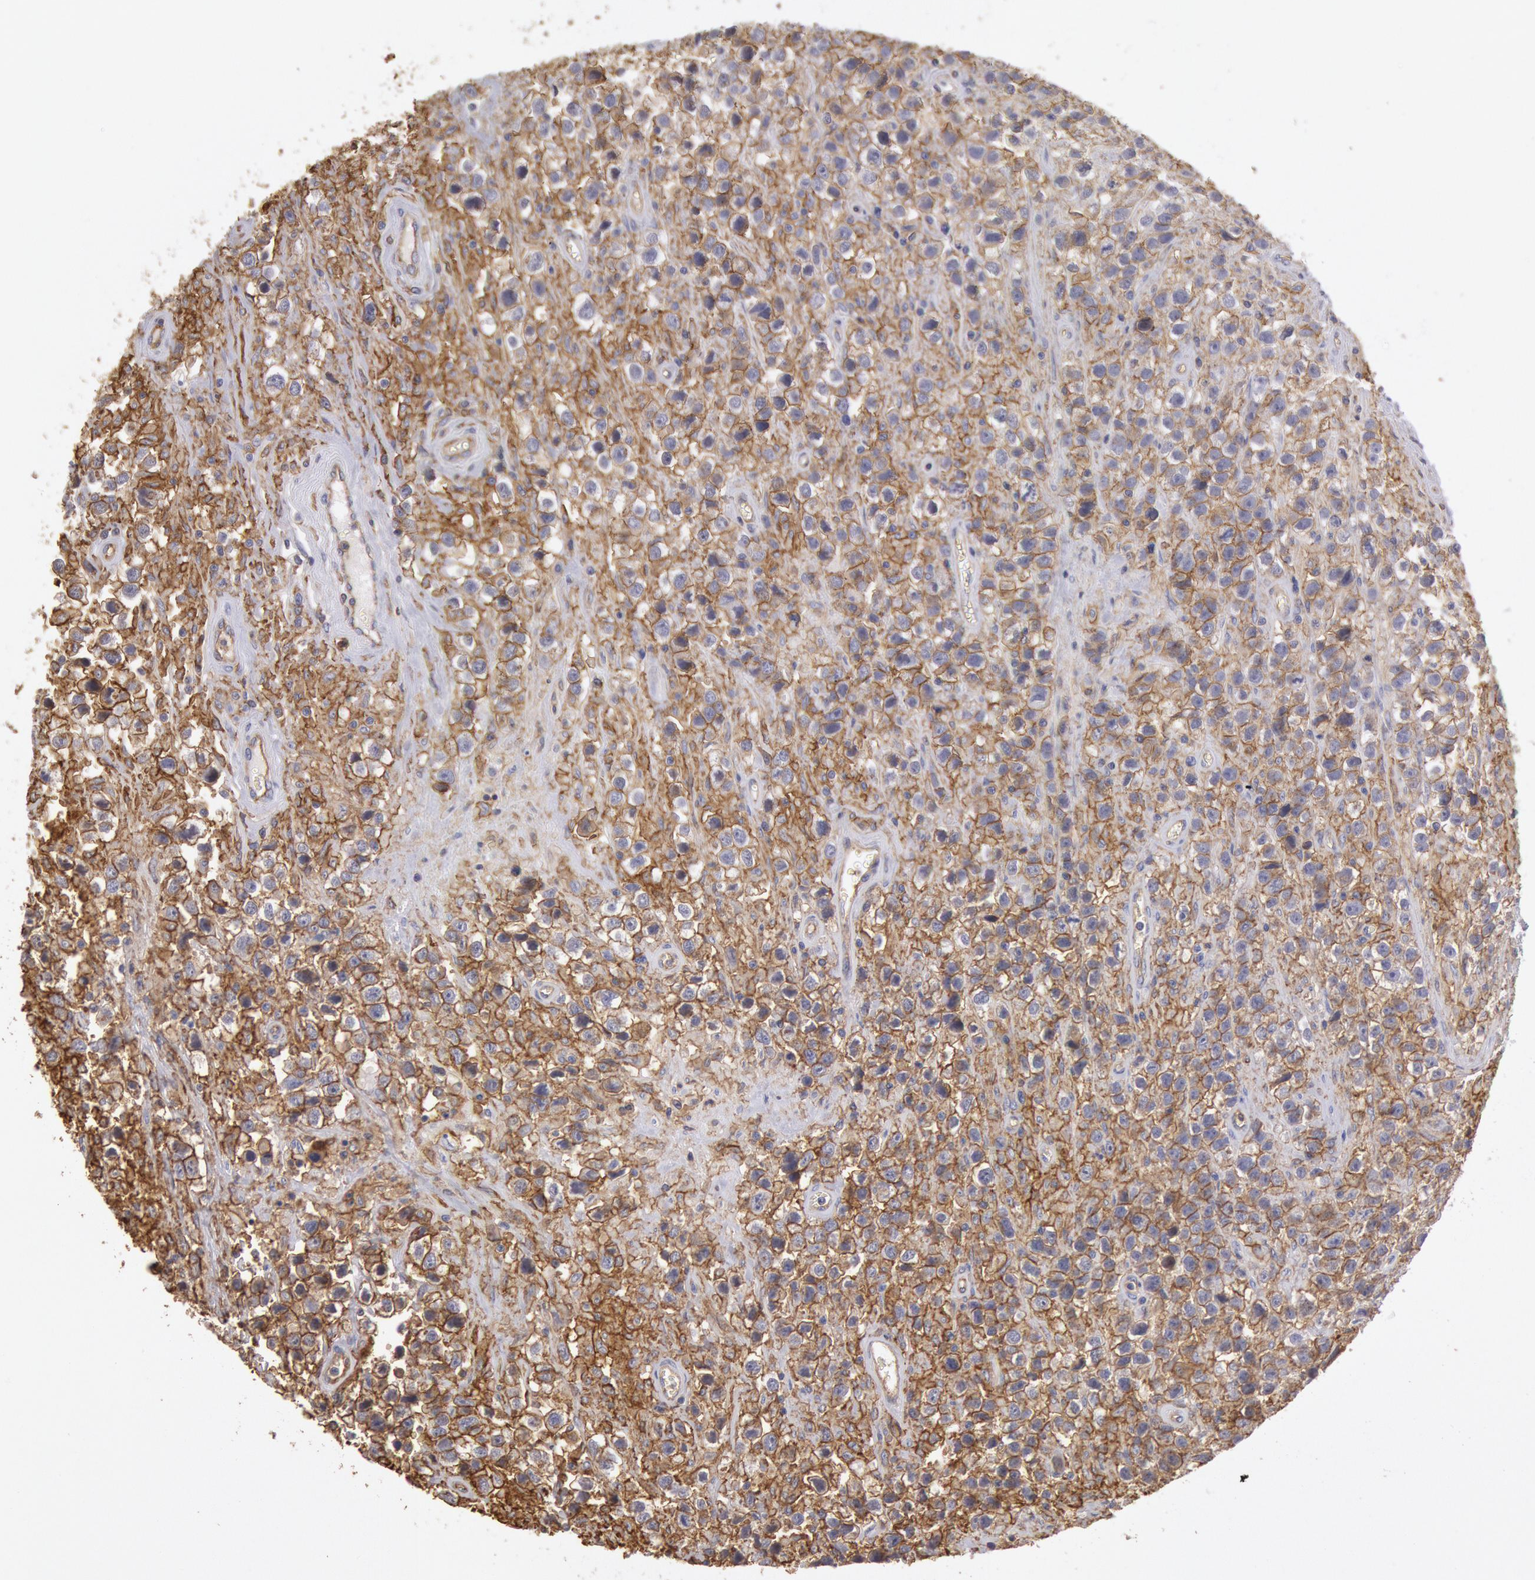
{"staining": {"intensity": "moderate", "quantity": ">75%", "location": "cytoplasmic/membranous"}, "tissue": "testis cancer", "cell_type": "Tumor cells", "image_type": "cancer", "snomed": [{"axis": "morphology", "description": "Seminoma, NOS"}, {"axis": "topography", "description": "Testis"}], "caption": "Protein expression analysis of testis cancer (seminoma) reveals moderate cytoplasmic/membranous positivity in about >75% of tumor cells.", "gene": "SNAP23", "patient": {"sex": "male", "age": 43}}